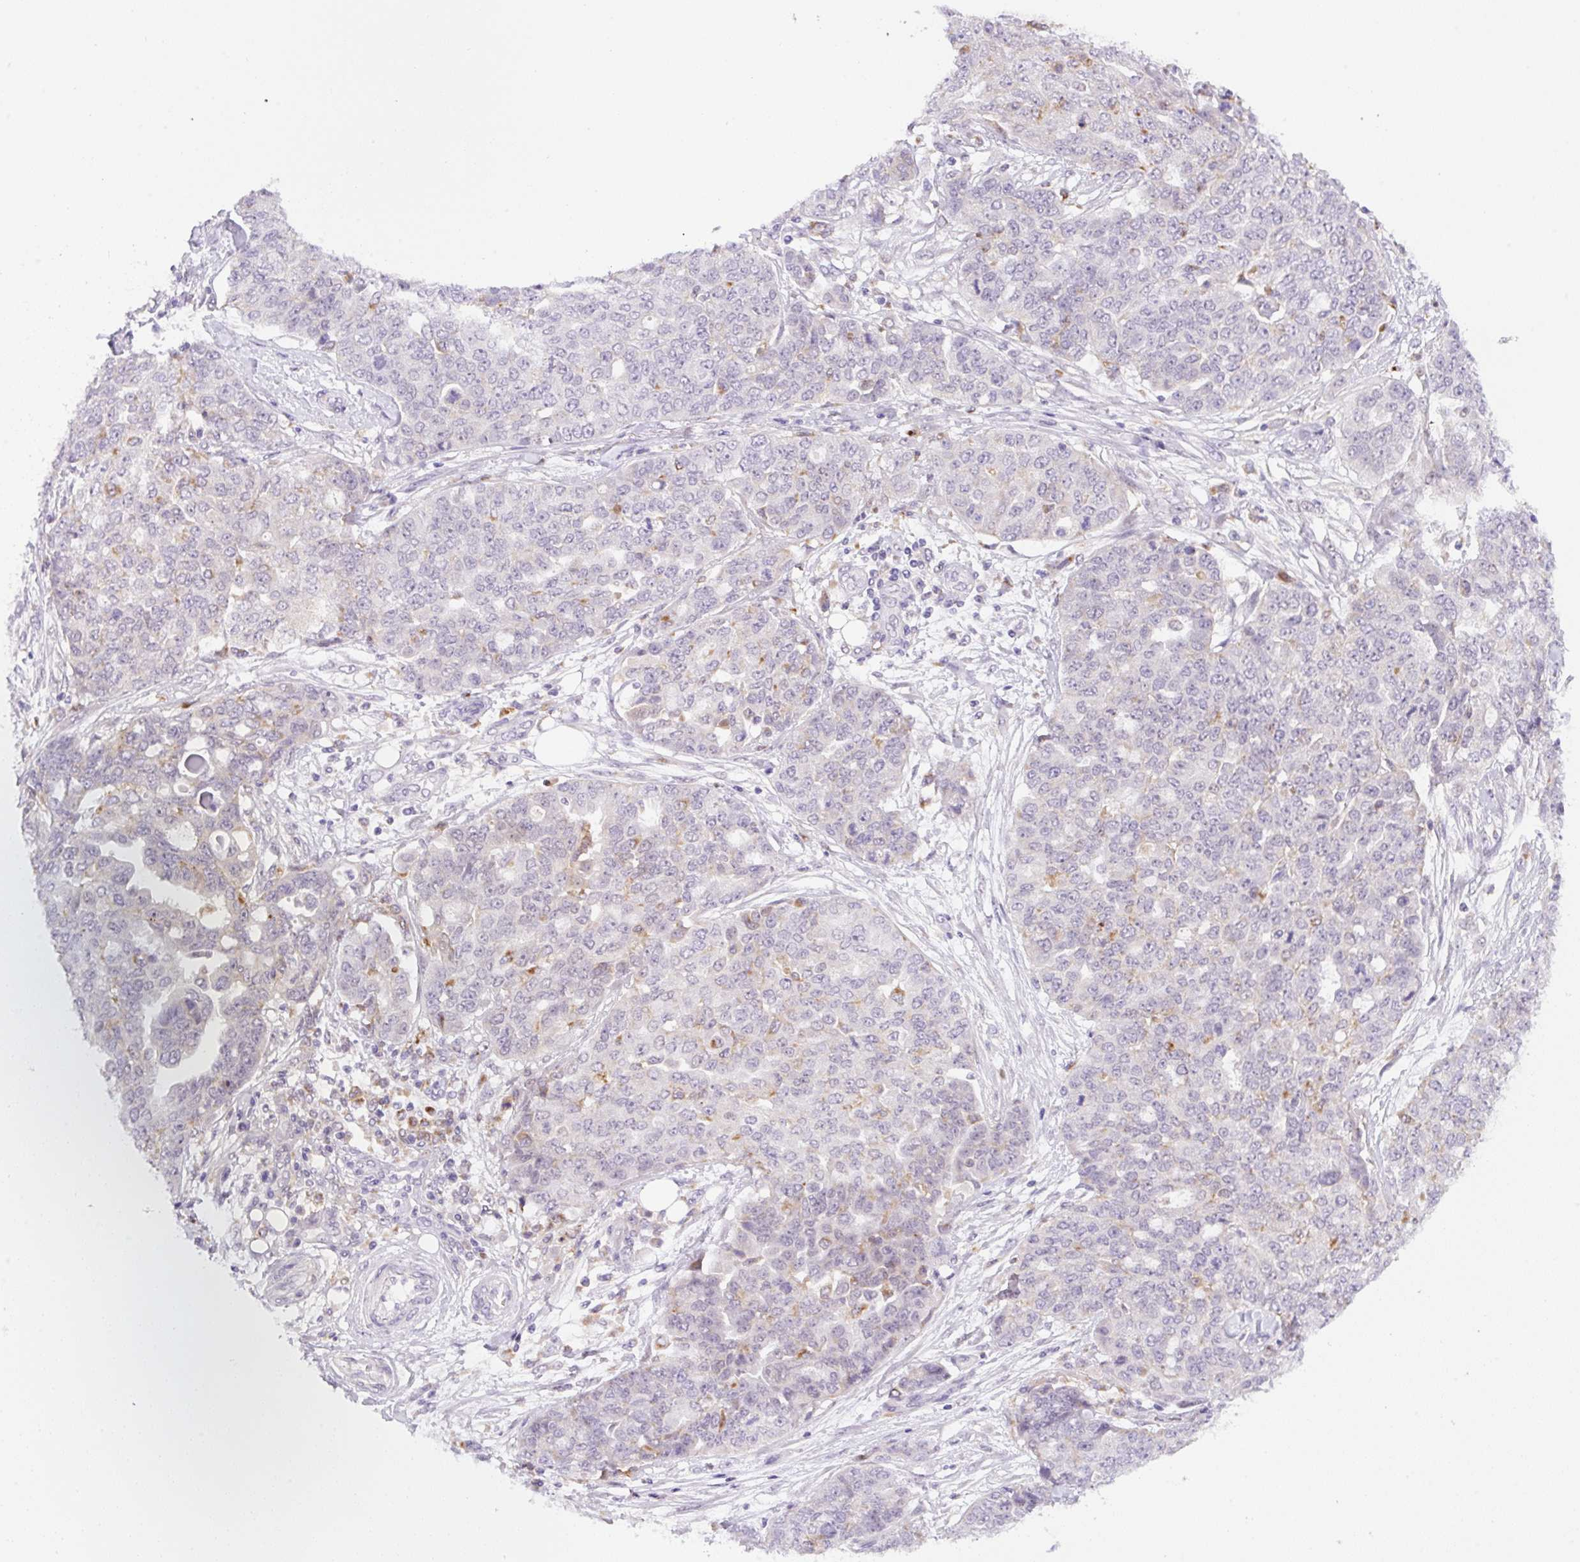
{"staining": {"intensity": "negative", "quantity": "none", "location": "none"}, "tissue": "ovarian cancer", "cell_type": "Tumor cells", "image_type": "cancer", "snomed": [{"axis": "morphology", "description": "Cystadenocarcinoma, serous, NOS"}, {"axis": "topography", "description": "Soft tissue"}, {"axis": "topography", "description": "Ovary"}], "caption": "A high-resolution photomicrograph shows immunohistochemistry staining of serous cystadenocarcinoma (ovarian), which demonstrates no significant staining in tumor cells.", "gene": "CEBPZOS", "patient": {"sex": "female", "age": 57}}